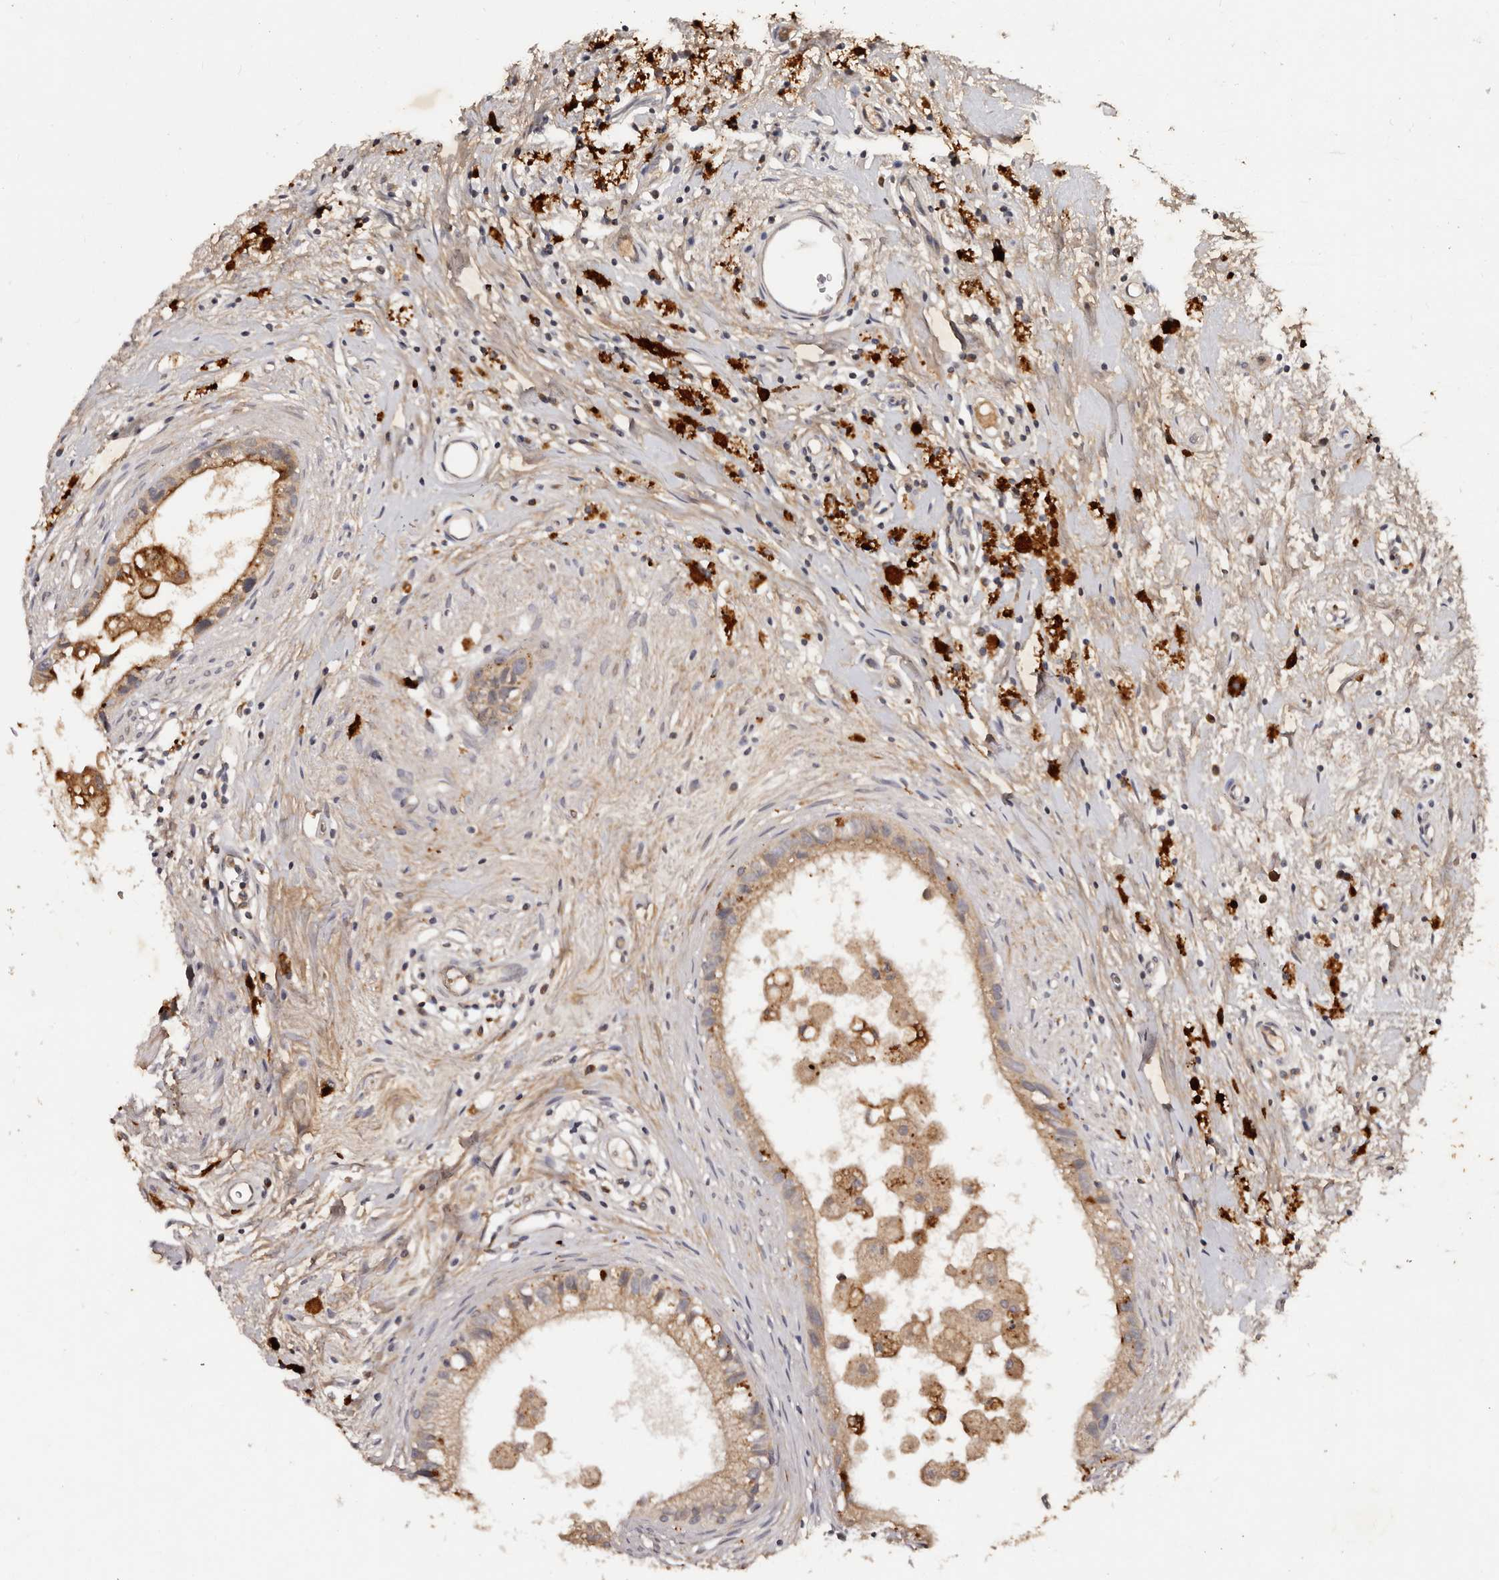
{"staining": {"intensity": "moderate", "quantity": ">75%", "location": "cytoplasmic/membranous"}, "tissue": "epididymis", "cell_type": "Glandular cells", "image_type": "normal", "snomed": [{"axis": "morphology", "description": "Normal tissue, NOS"}, {"axis": "topography", "description": "Epididymis"}], "caption": "This histopathology image reveals normal epididymis stained with IHC to label a protein in brown. The cytoplasmic/membranous of glandular cells show moderate positivity for the protein. Nuclei are counter-stained blue.", "gene": "PKIB", "patient": {"sex": "male", "age": 80}}